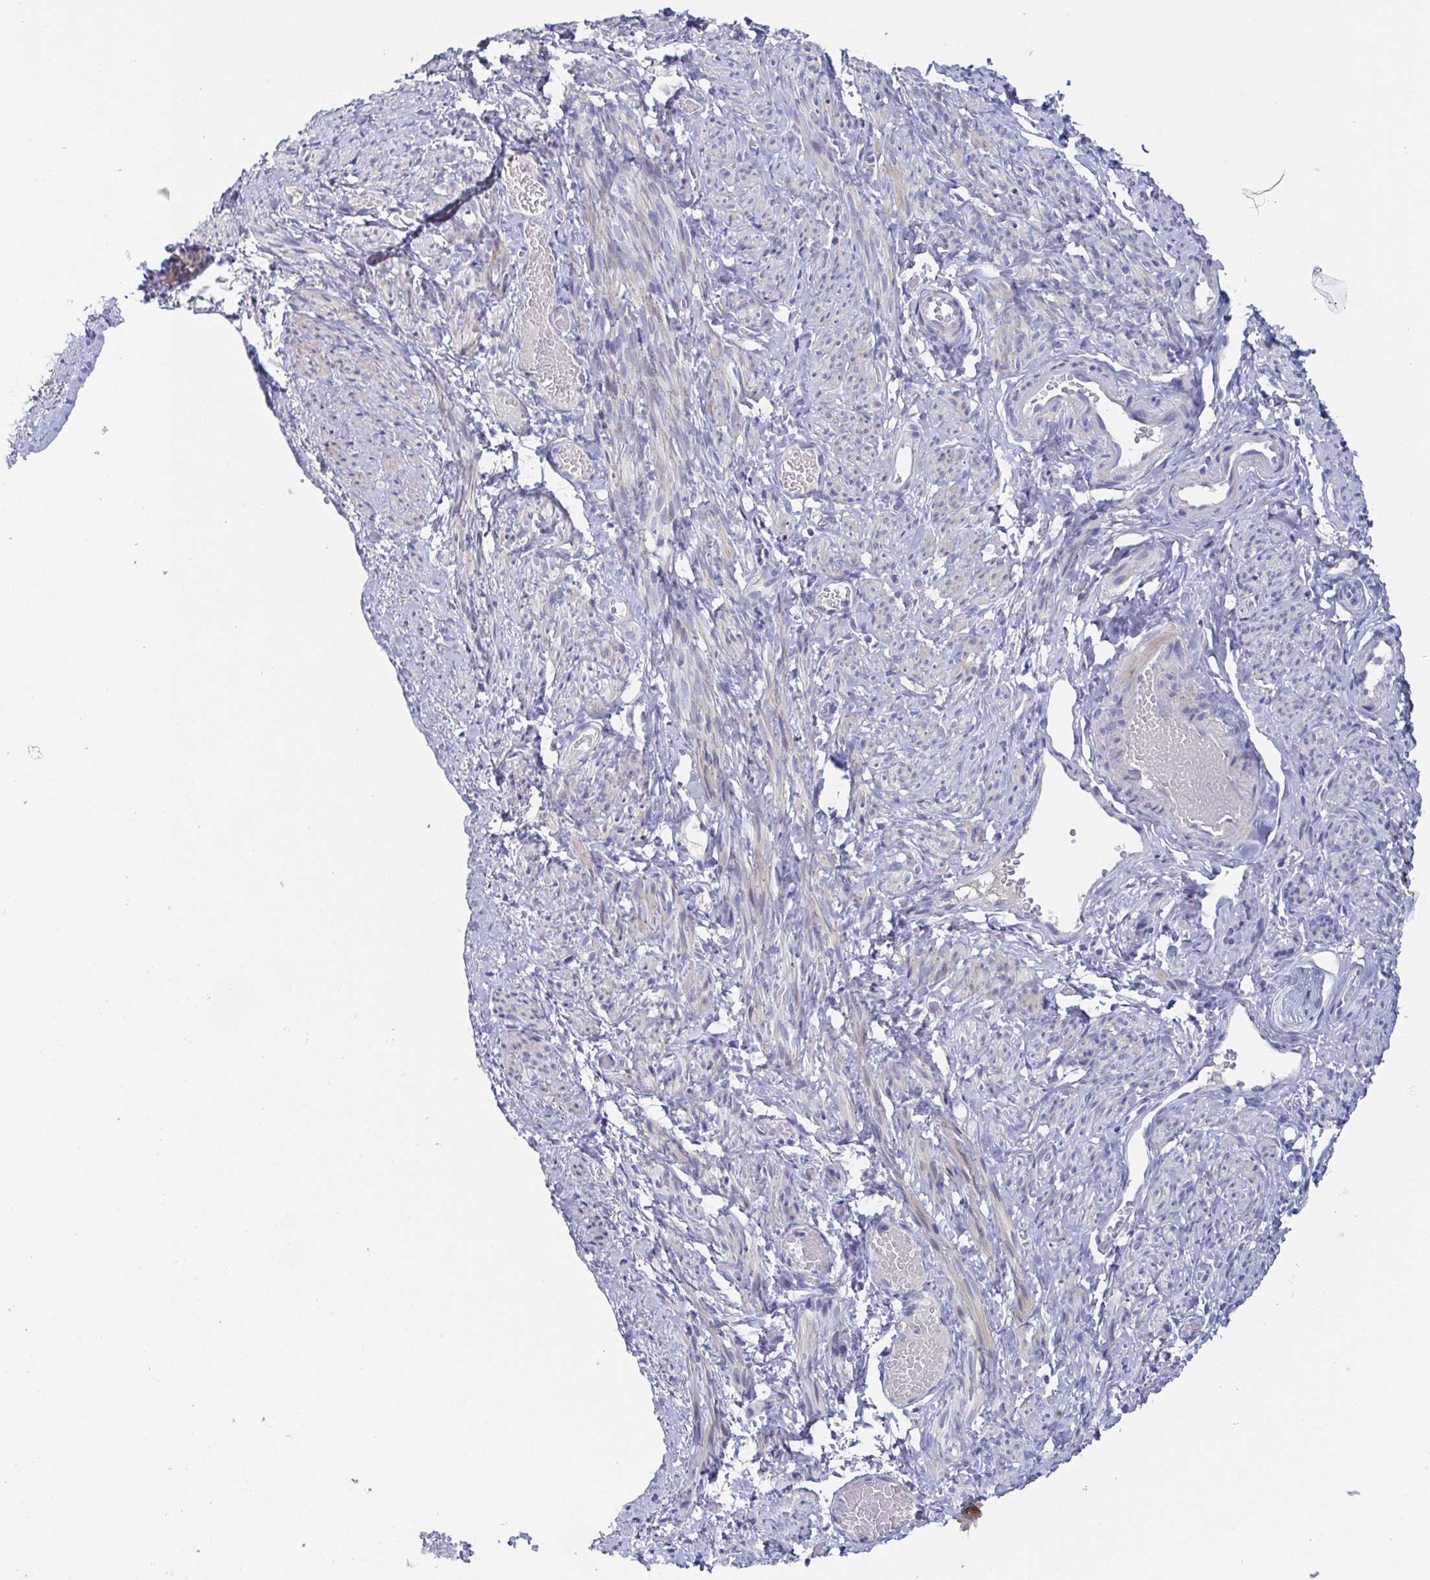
{"staining": {"intensity": "weak", "quantity": "25%-75%", "location": "cytoplasmic/membranous"}, "tissue": "smooth muscle", "cell_type": "Smooth muscle cells", "image_type": "normal", "snomed": [{"axis": "morphology", "description": "Normal tissue, NOS"}, {"axis": "topography", "description": "Smooth muscle"}], "caption": "IHC image of benign smooth muscle: smooth muscle stained using immunohistochemistry (IHC) reveals low levels of weak protein expression localized specifically in the cytoplasmic/membranous of smooth muscle cells, appearing as a cytoplasmic/membranous brown color.", "gene": "RHOV", "patient": {"sex": "female", "age": 65}}